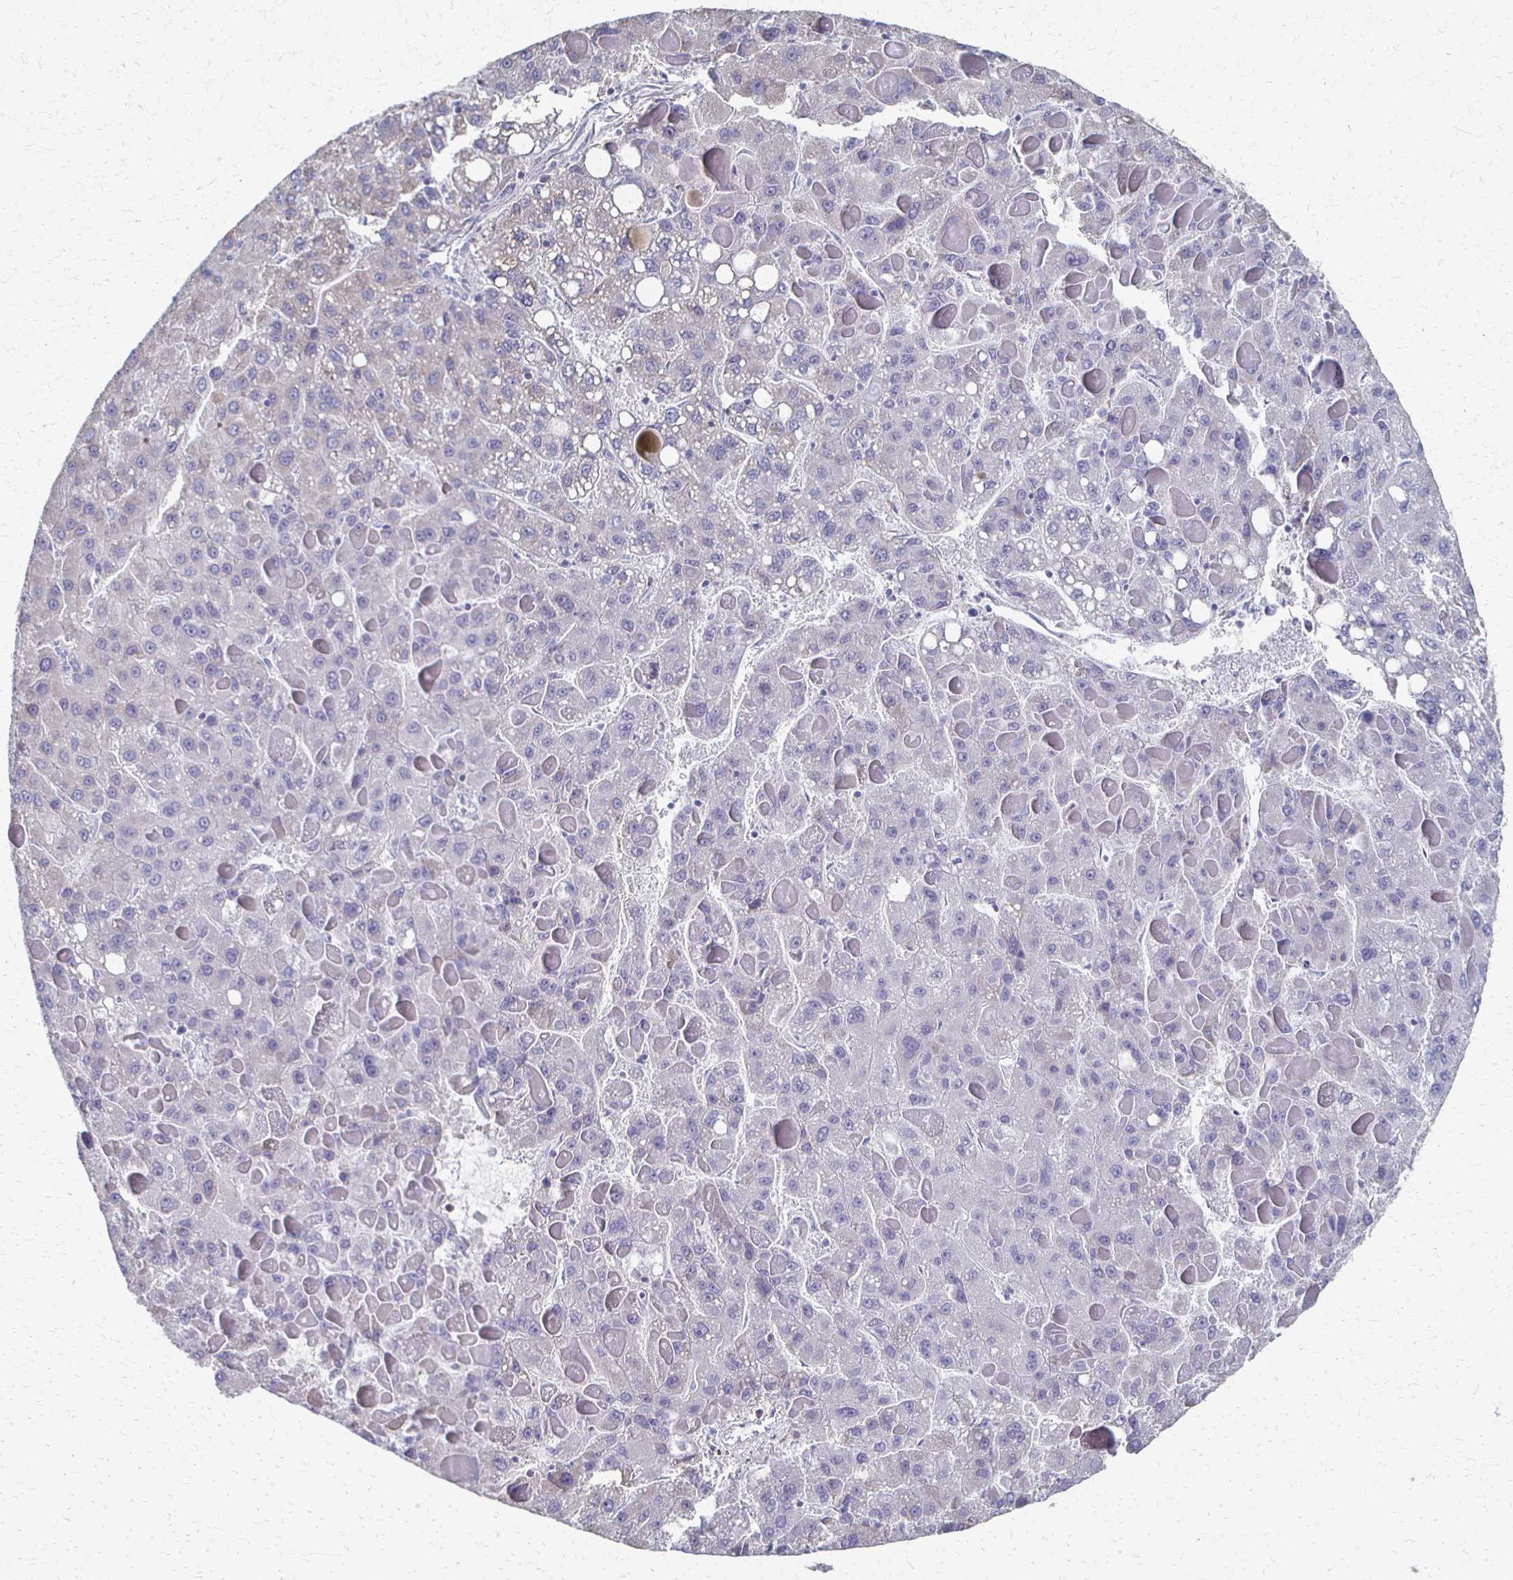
{"staining": {"intensity": "negative", "quantity": "none", "location": "none"}, "tissue": "liver cancer", "cell_type": "Tumor cells", "image_type": "cancer", "snomed": [{"axis": "morphology", "description": "Carcinoma, Hepatocellular, NOS"}, {"axis": "topography", "description": "Liver"}], "caption": "This histopathology image is of liver cancer (hepatocellular carcinoma) stained with immunohistochemistry to label a protein in brown with the nuclei are counter-stained blue. There is no expression in tumor cells. (DAB (3,3'-diaminobenzidine) immunohistochemistry (IHC), high magnification).", "gene": "ATP1A3", "patient": {"sex": "female", "age": 82}}